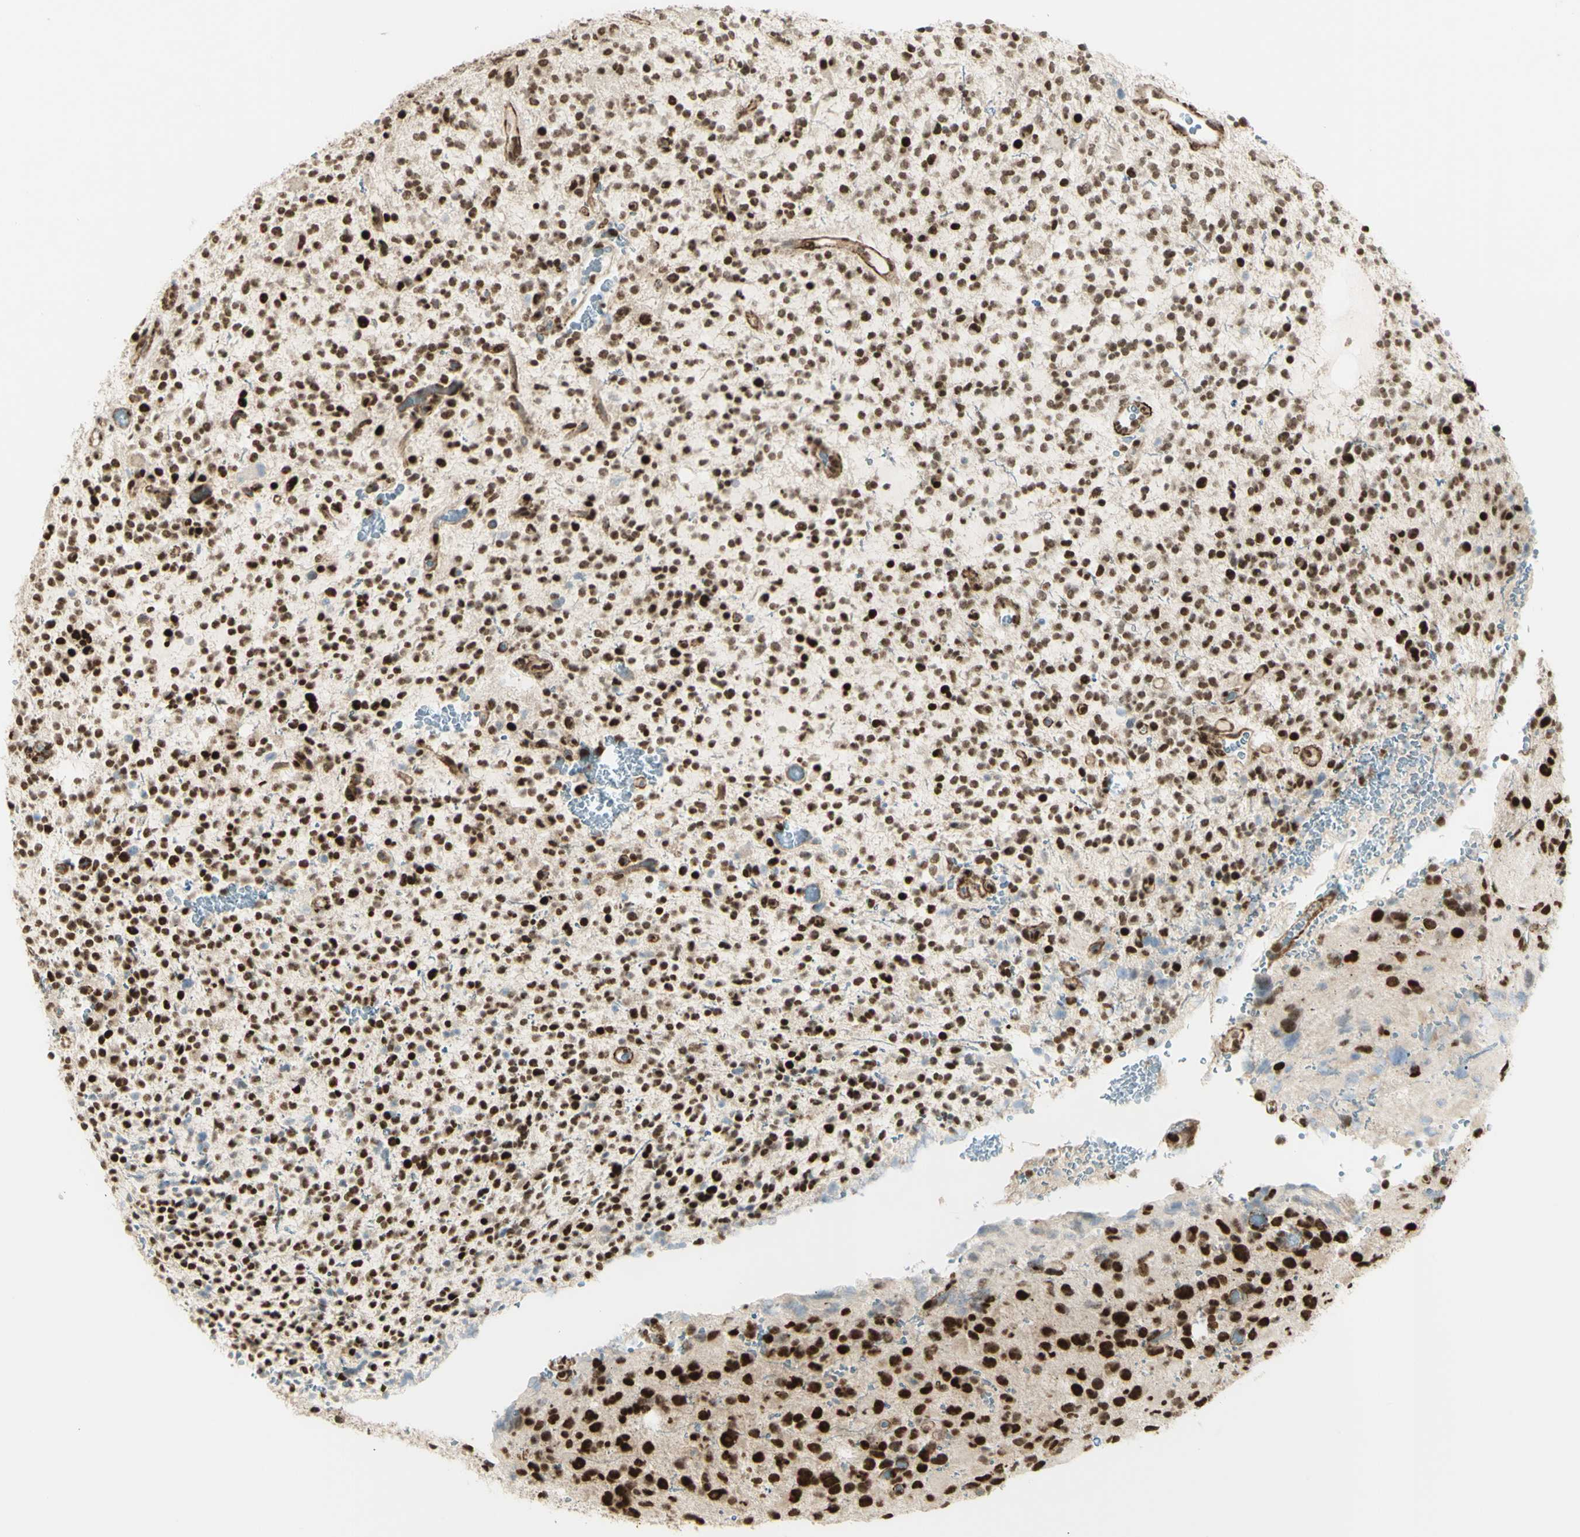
{"staining": {"intensity": "strong", "quantity": ">75%", "location": "nuclear"}, "tissue": "glioma", "cell_type": "Tumor cells", "image_type": "cancer", "snomed": [{"axis": "morphology", "description": "Glioma, malignant, High grade"}, {"axis": "topography", "description": "Brain"}], "caption": "Immunohistochemical staining of high-grade glioma (malignant) demonstrates high levels of strong nuclear protein expression in approximately >75% of tumor cells.", "gene": "ZMYM6", "patient": {"sex": "male", "age": 48}}